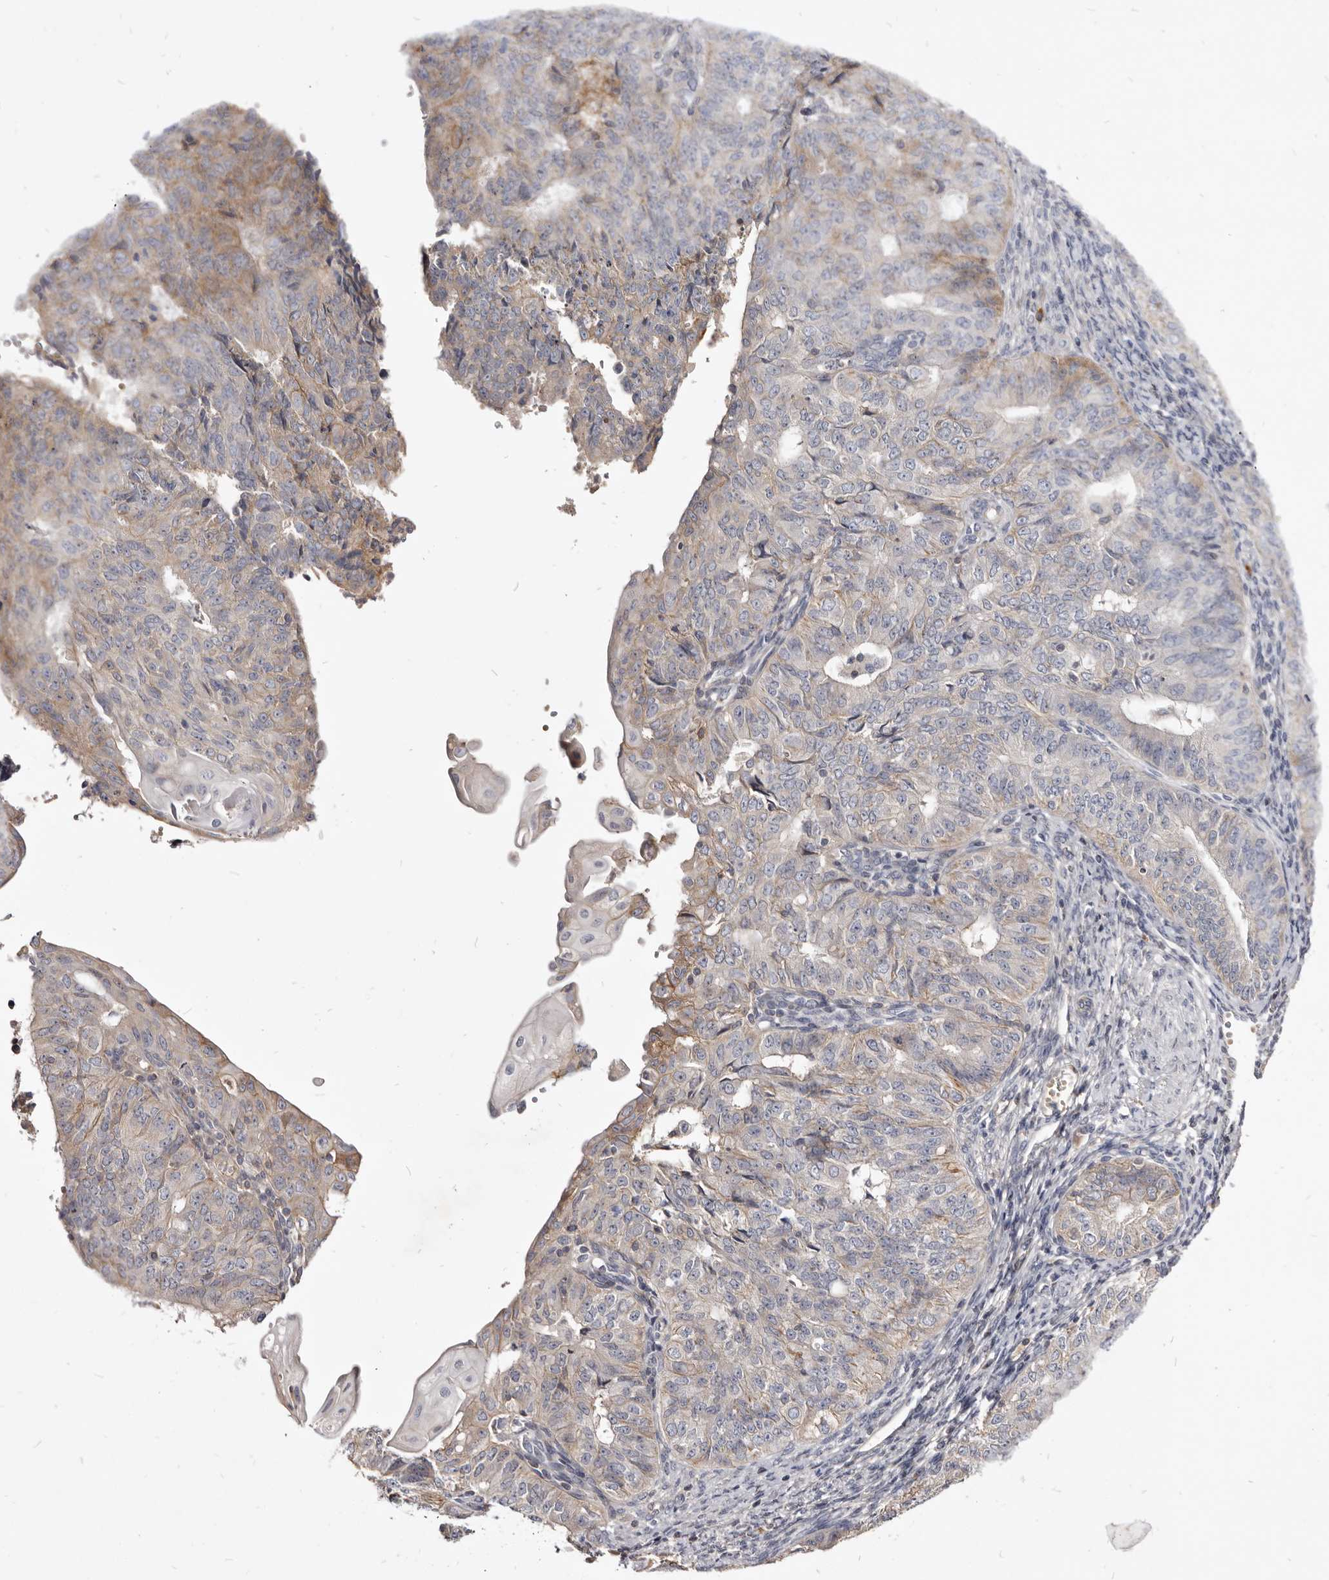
{"staining": {"intensity": "moderate", "quantity": "<25%", "location": "cytoplasmic/membranous"}, "tissue": "endometrial cancer", "cell_type": "Tumor cells", "image_type": "cancer", "snomed": [{"axis": "morphology", "description": "Adenocarcinoma, NOS"}, {"axis": "topography", "description": "Endometrium"}], "caption": "Tumor cells reveal low levels of moderate cytoplasmic/membranous expression in about <25% of cells in endometrial adenocarcinoma.", "gene": "FAS", "patient": {"sex": "female", "age": 32}}